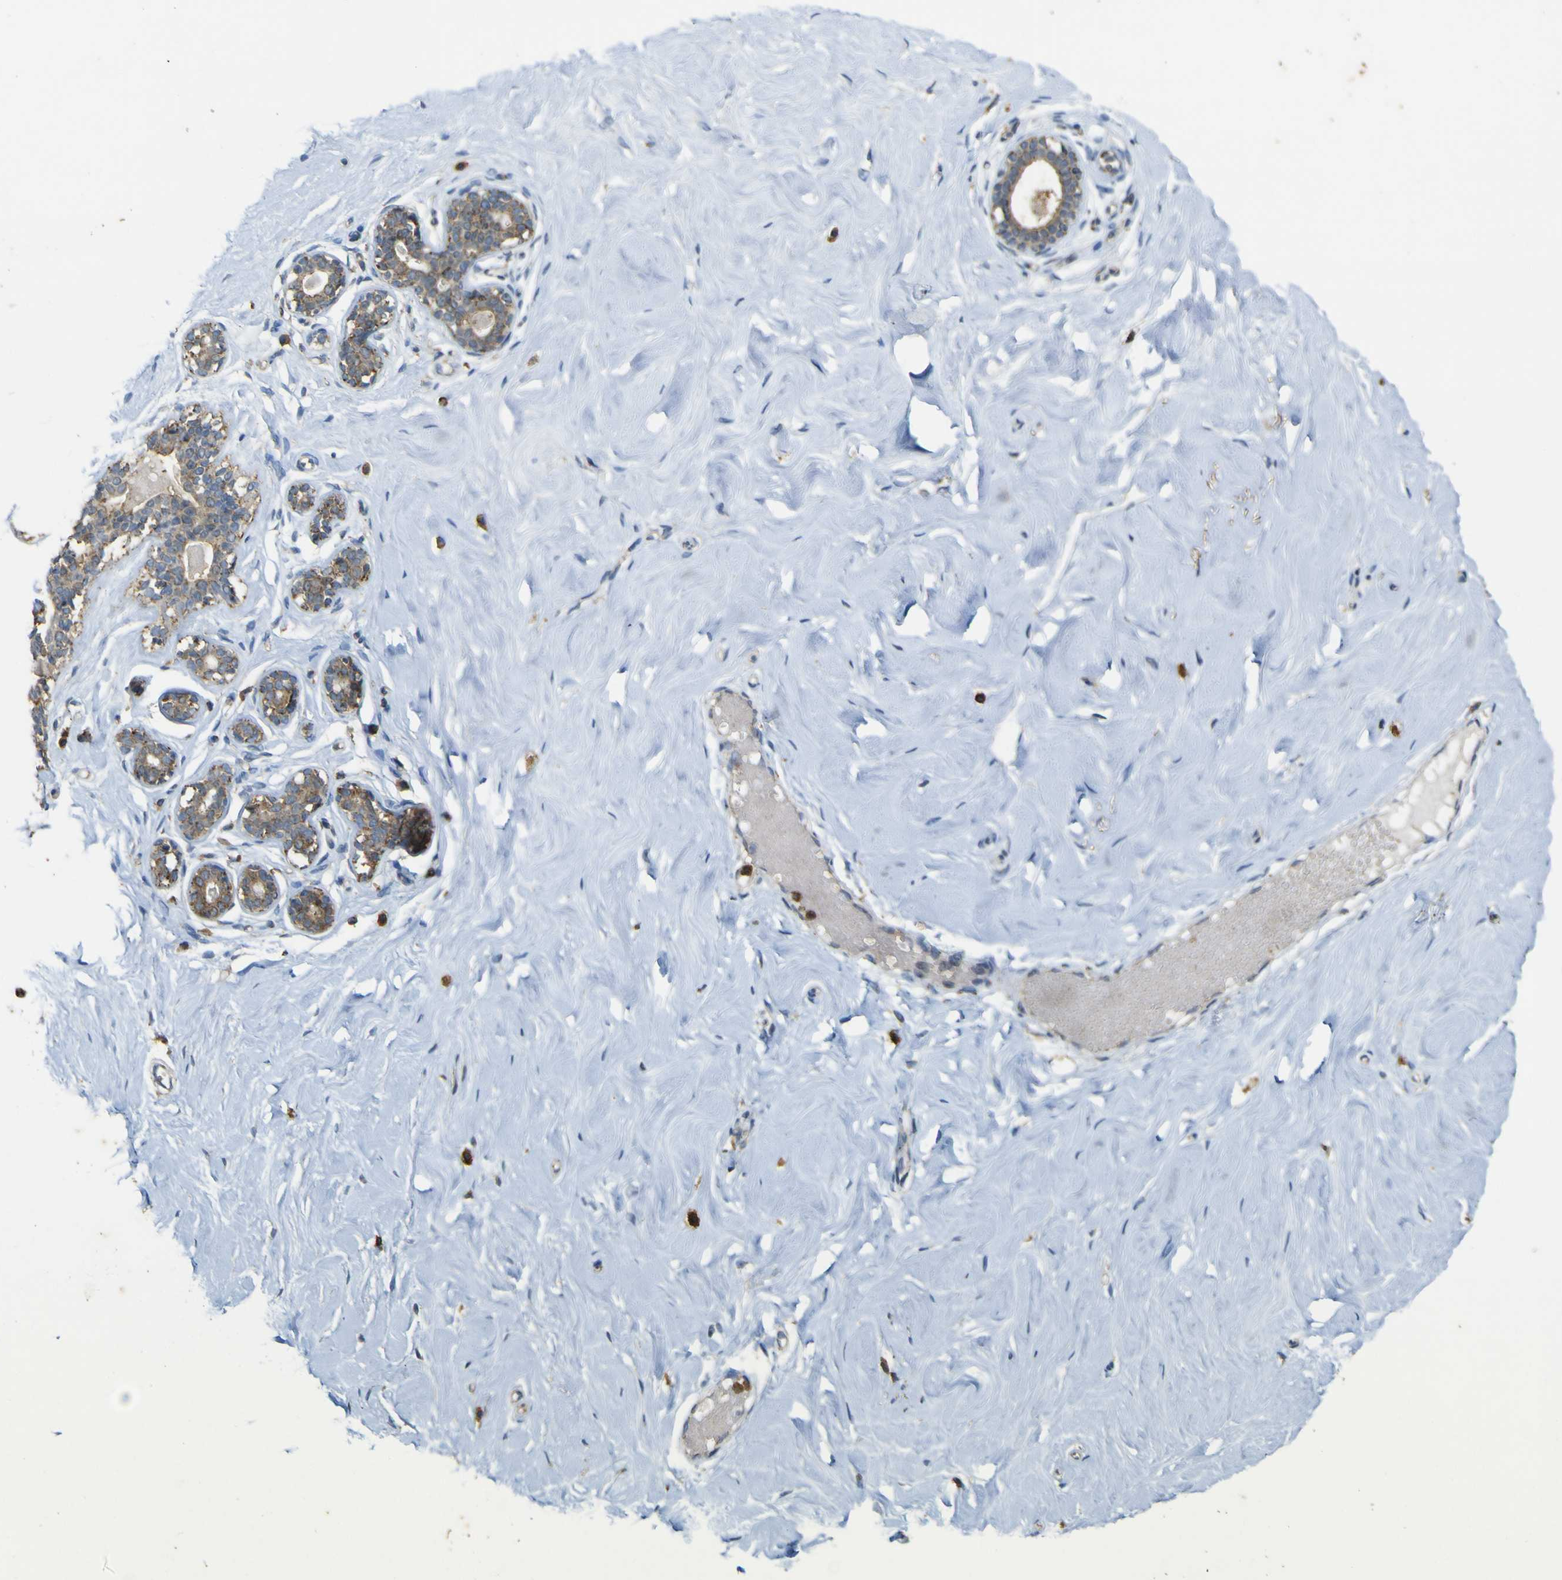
{"staining": {"intensity": "moderate", "quantity": "25%-75%", "location": "cytoplasmic/membranous"}, "tissue": "breast", "cell_type": "Adipocytes", "image_type": "normal", "snomed": [{"axis": "morphology", "description": "Normal tissue, NOS"}, {"axis": "topography", "description": "Breast"}], "caption": "Normal breast demonstrates moderate cytoplasmic/membranous staining in approximately 25%-75% of adipocytes.", "gene": "ACSL3", "patient": {"sex": "female", "age": 23}}